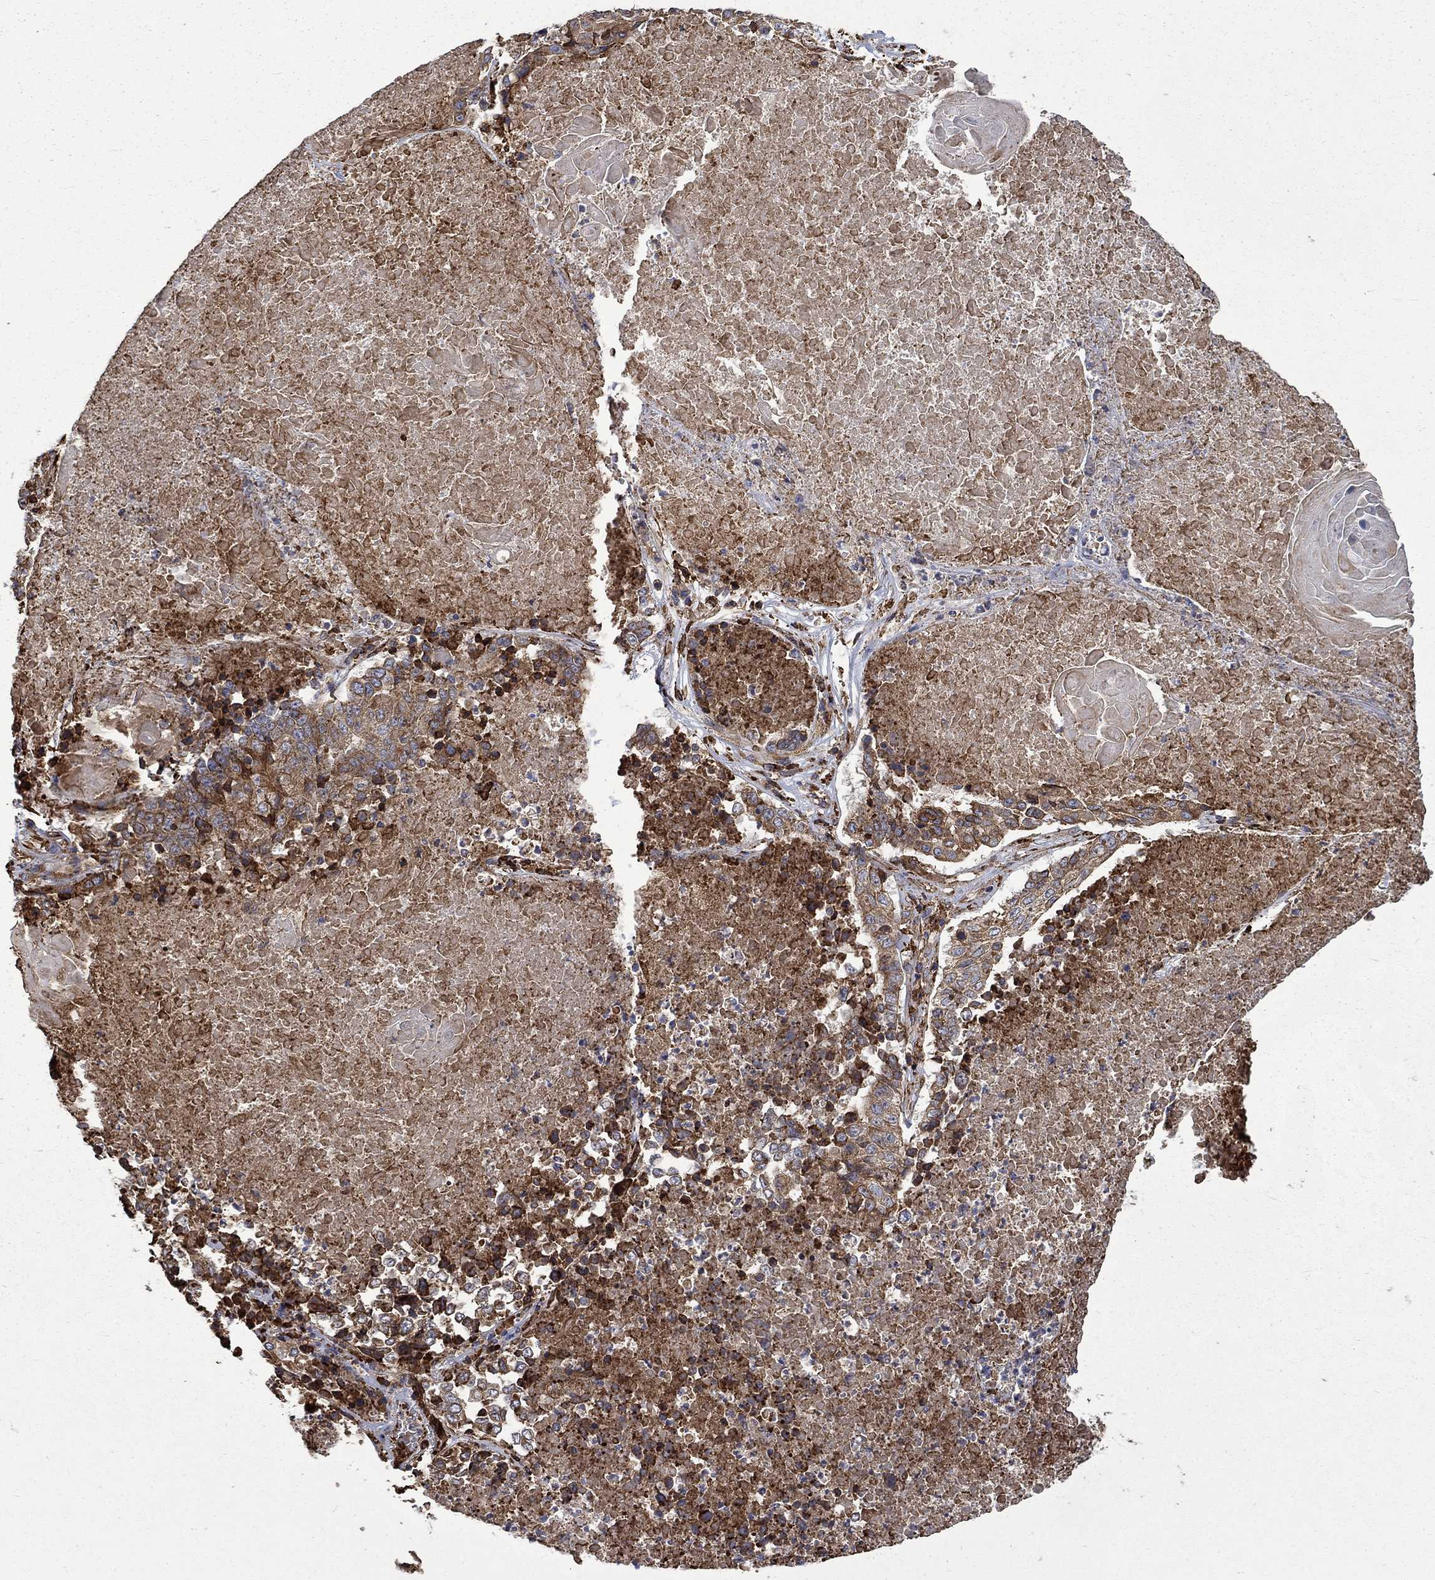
{"staining": {"intensity": "moderate", "quantity": ">75%", "location": "cytoplasmic/membranous"}, "tissue": "lung cancer", "cell_type": "Tumor cells", "image_type": "cancer", "snomed": [{"axis": "morphology", "description": "Squamous cell carcinoma, NOS"}, {"axis": "topography", "description": "Lung"}], "caption": "Human lung cancer stained with a brown dye demonstrates moderate cytoplasmic/membranous positive expression in about >75% of tumor cells.", "gene": "CUTC", "patient": {"sex": "male", "age": 64}}